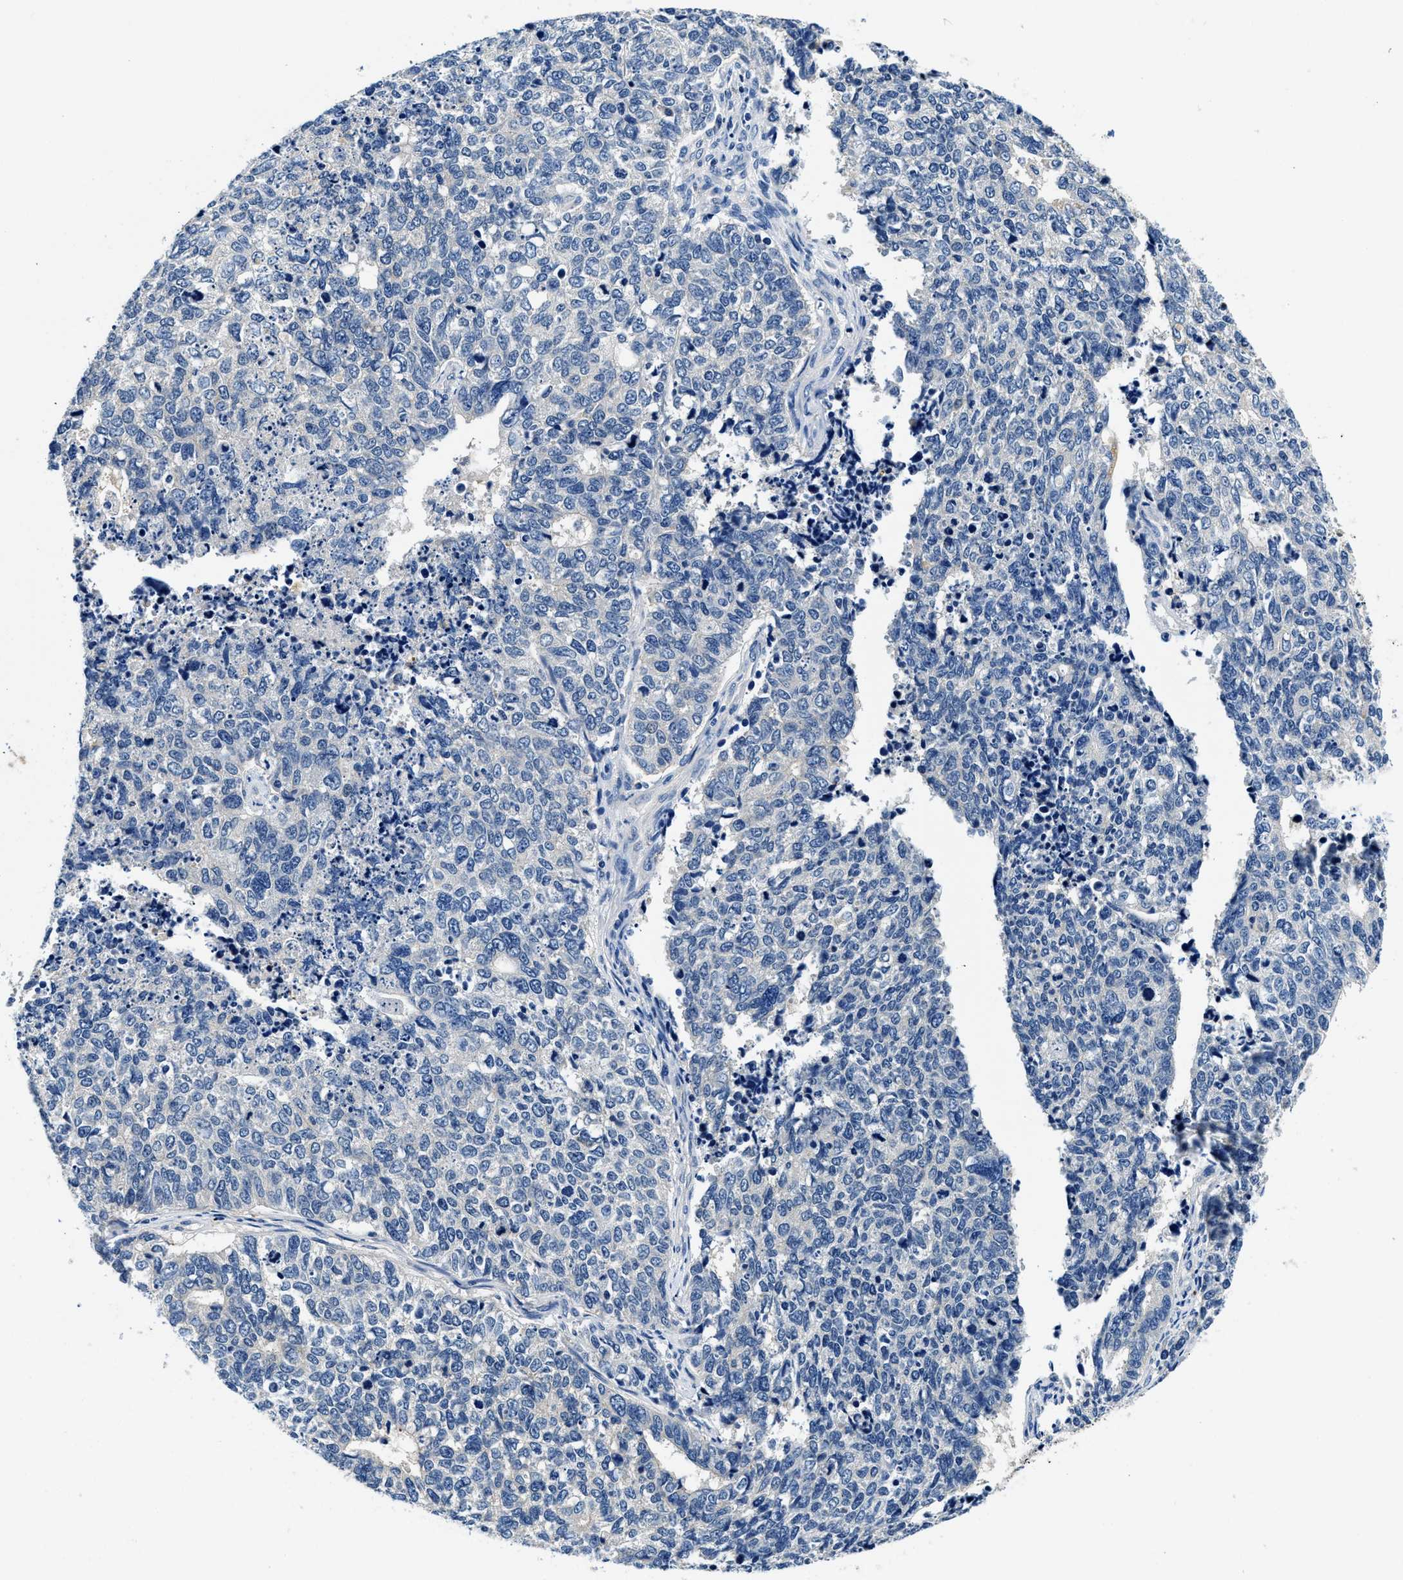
{"staining": {"intensity": "negative", "quantity": "none", "location": "none"}, "tissue": "cervical cancer", "cell_type": "Tumor cells", "image_type": "cancer", "snomed": [{"axis": "morphology", "description": "Squamous cell carcinoma, NOS"}, {"axis": "topography", "description": "Cervix"}], "caption": "Immunohistochemistry photomicrograph of neoplastic tissue: squamous cell carcinoma (cervical) stained with DAB reveals no significant protein staining in tumor cells. (Brightfield microscopy of DAB immunohistochemistry at high magnification).", "gene": "ZFAND3", "patient": {"sex": "female", "age": 63}}